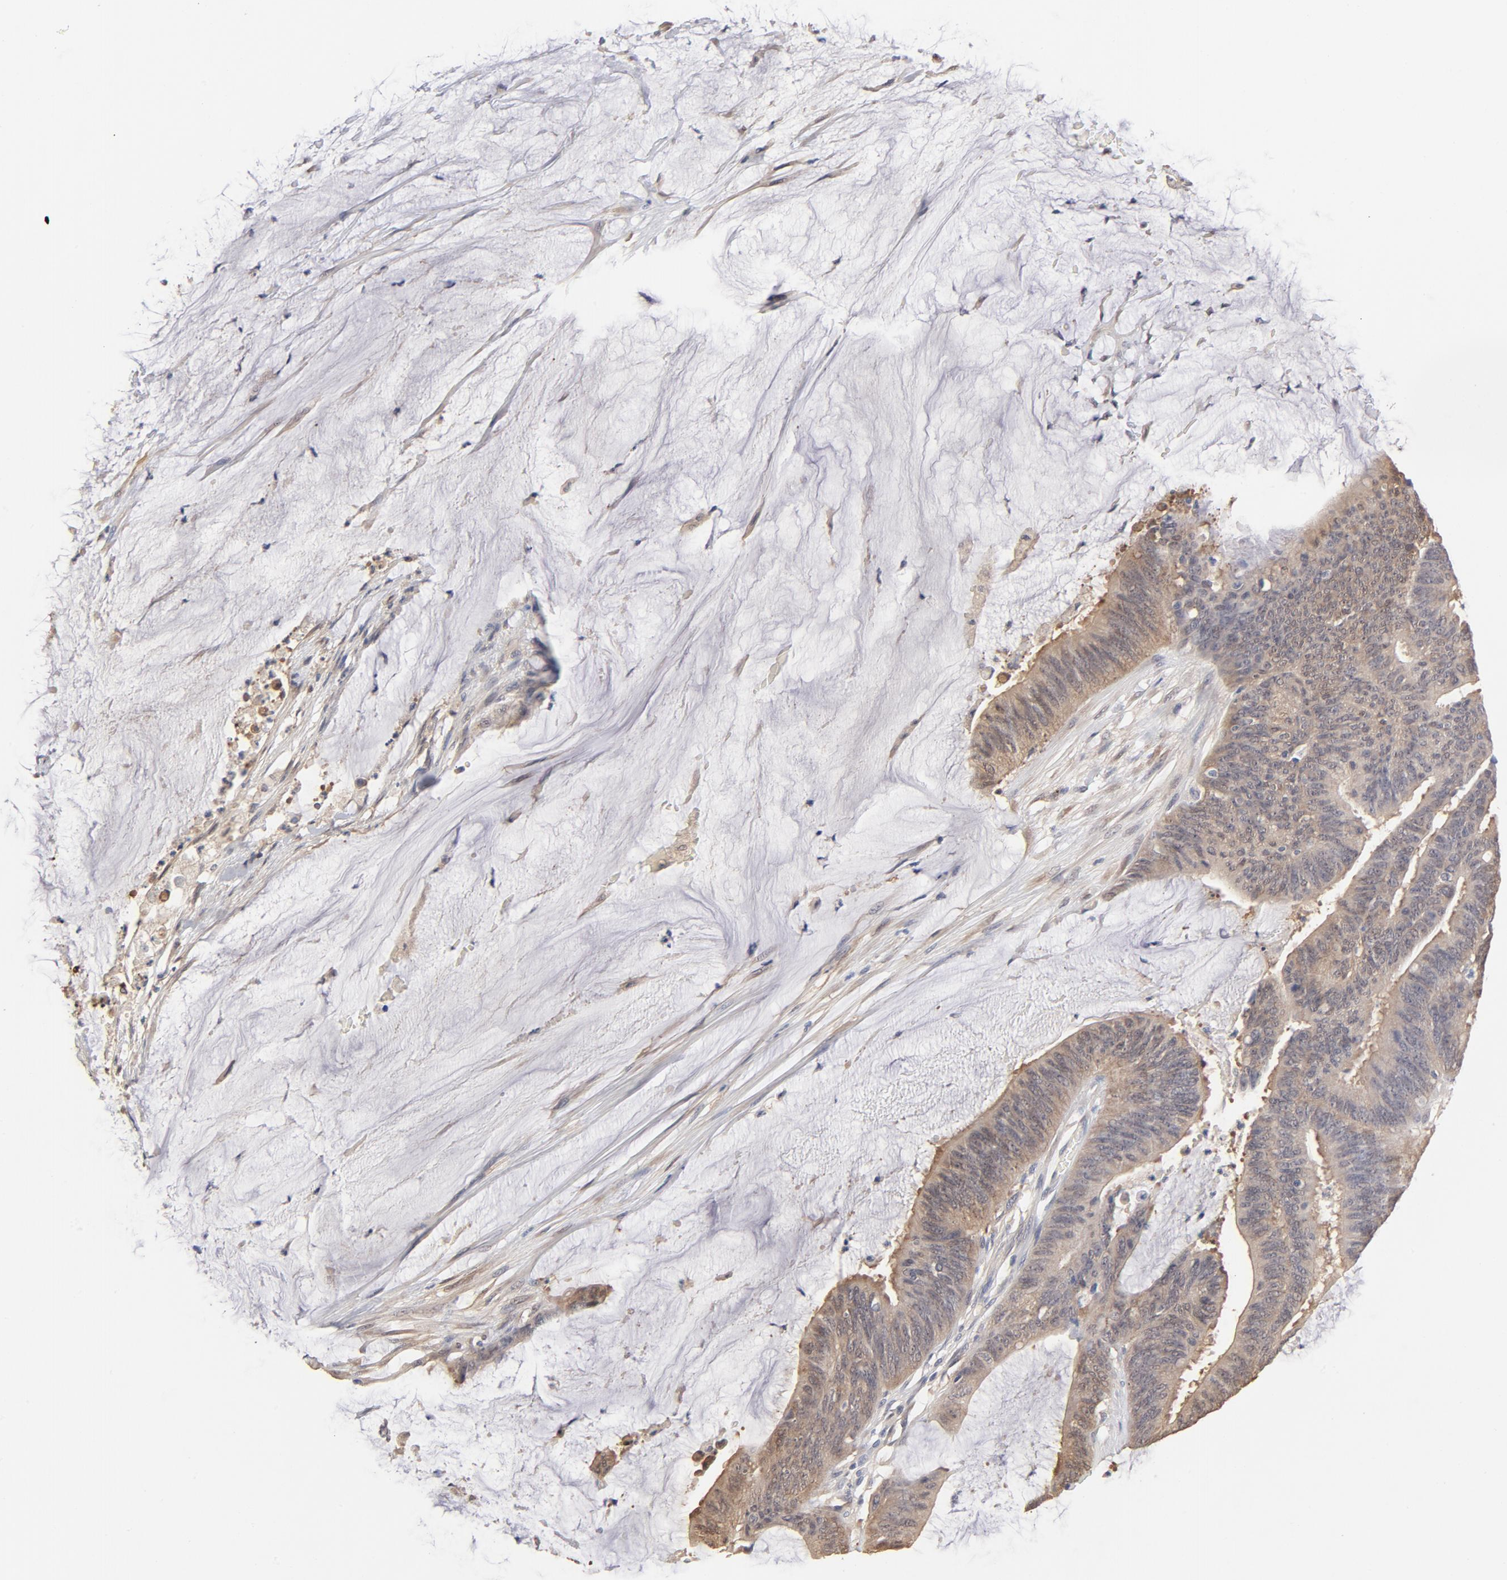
{"staining": {"intensity": "moderate", "quantity": ">75%", "location": "cytoplasmic/membranous"}, "tissue": "colorectal cancer", "cell_type": "Tumor cells", "image_type": "cancer", "snomed": [{"axis": "morphology", "description": "Adenocarcinoma, NOS"}, {"axis": "topography", "description": "Rectum"}], "caption": "A photomicrograph showing moderate cytoplasmic/membranous staining in about >75% of tumor cells in adenocarcinoma (colorectal), as visualized by brown immunohistochemical staining.", "gene": "MIF", "patient": {"sex": "female", "age": 66}}